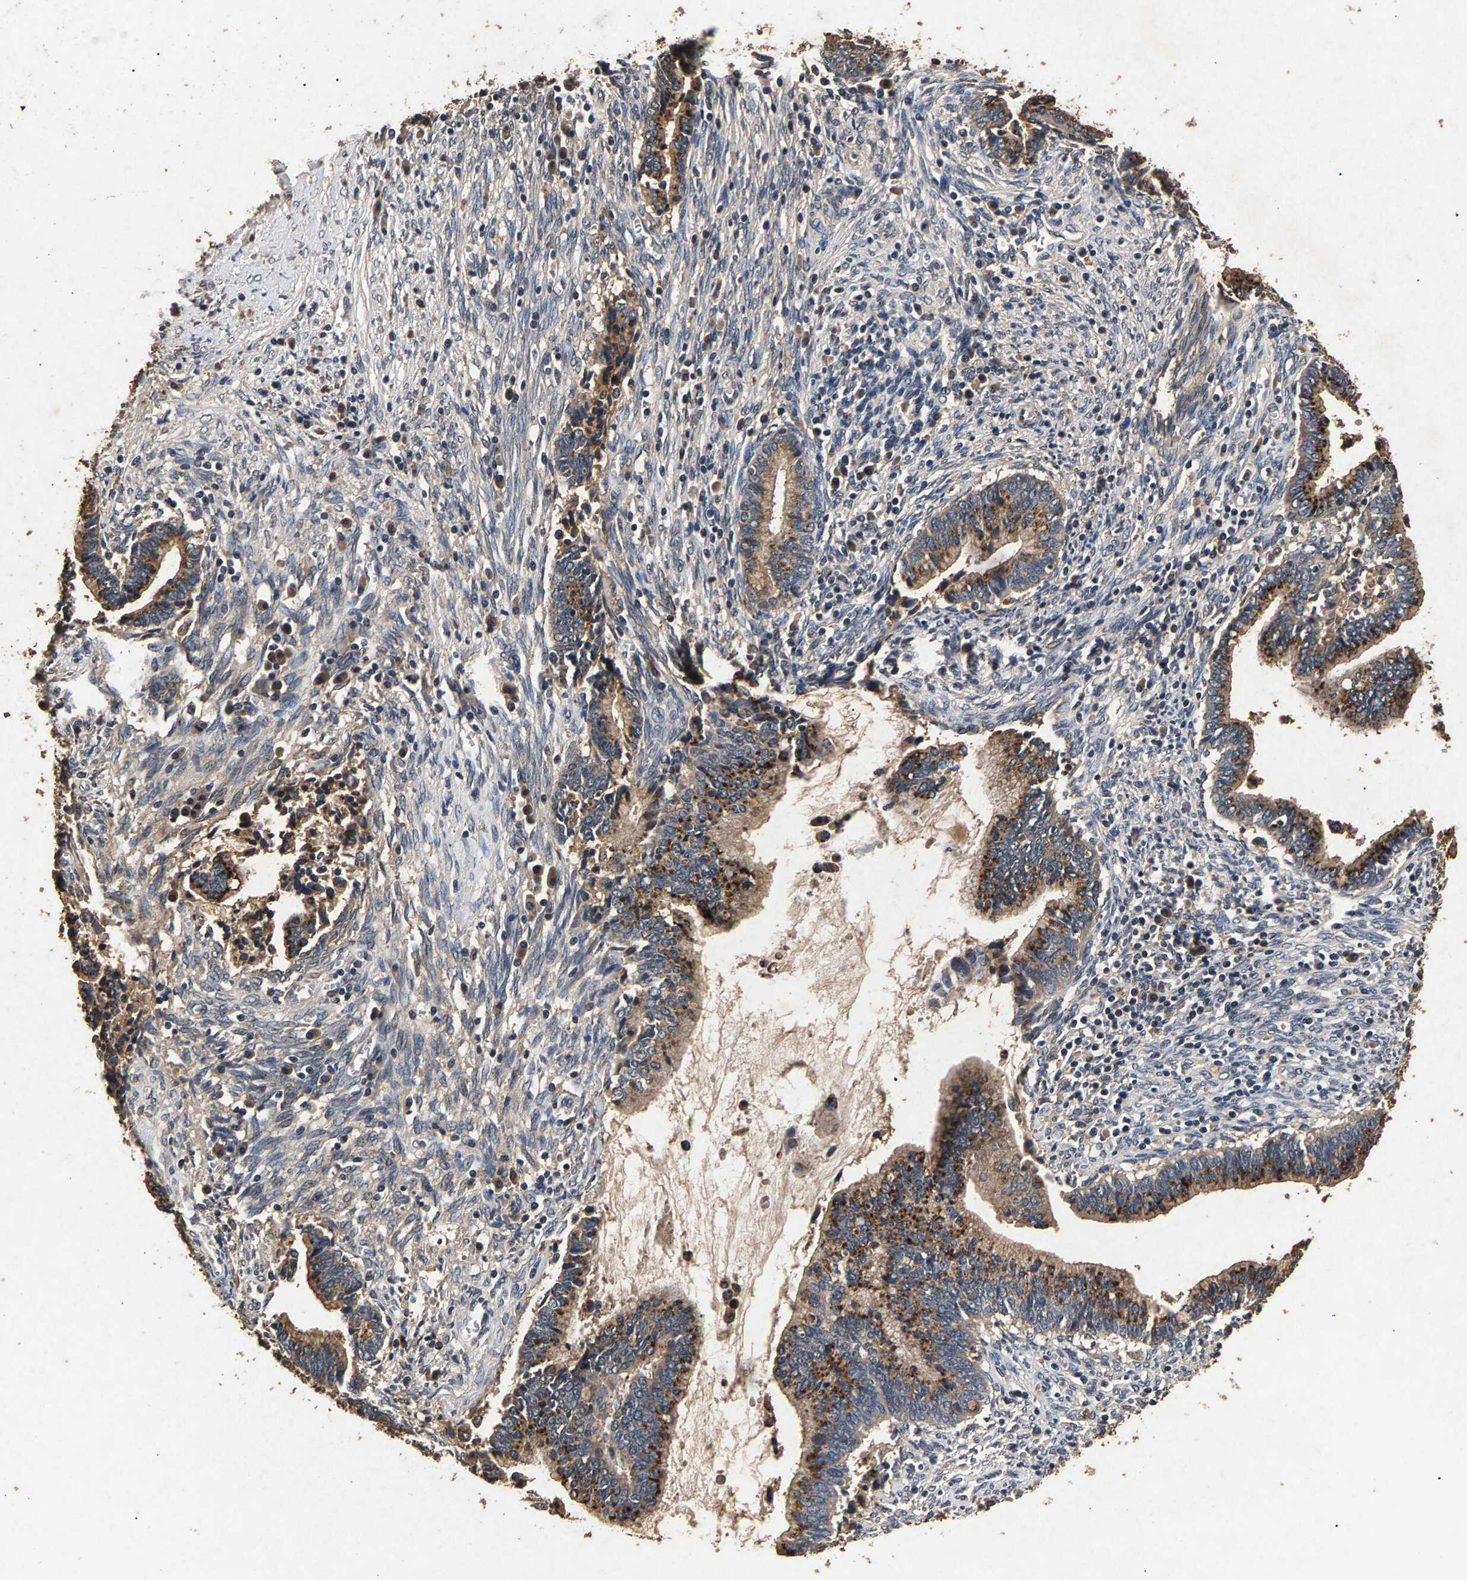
{"staining": {"intensity": "moderate", "quantity": ">75%", "location": "cytoplasmic/membranous"}, "tissue": "cervical cancer", "cell_type": "Tumor cells", "image_type": "cancer", "snomed": [{"axis": "morphology", "description": "Adenocarcinoma, NOS"}, {"axis": "topography", "description": "Cervix"}], "caption": "Protein positivity by immunohistochemistry (IHC) reveals moderate cytoplasmic/membranous staining in about >75% of tumor cells in cervical cancer (adenocarcinoma).", "gene": "PPP1CC", "patient": {"sex": "female", "age": 44}}